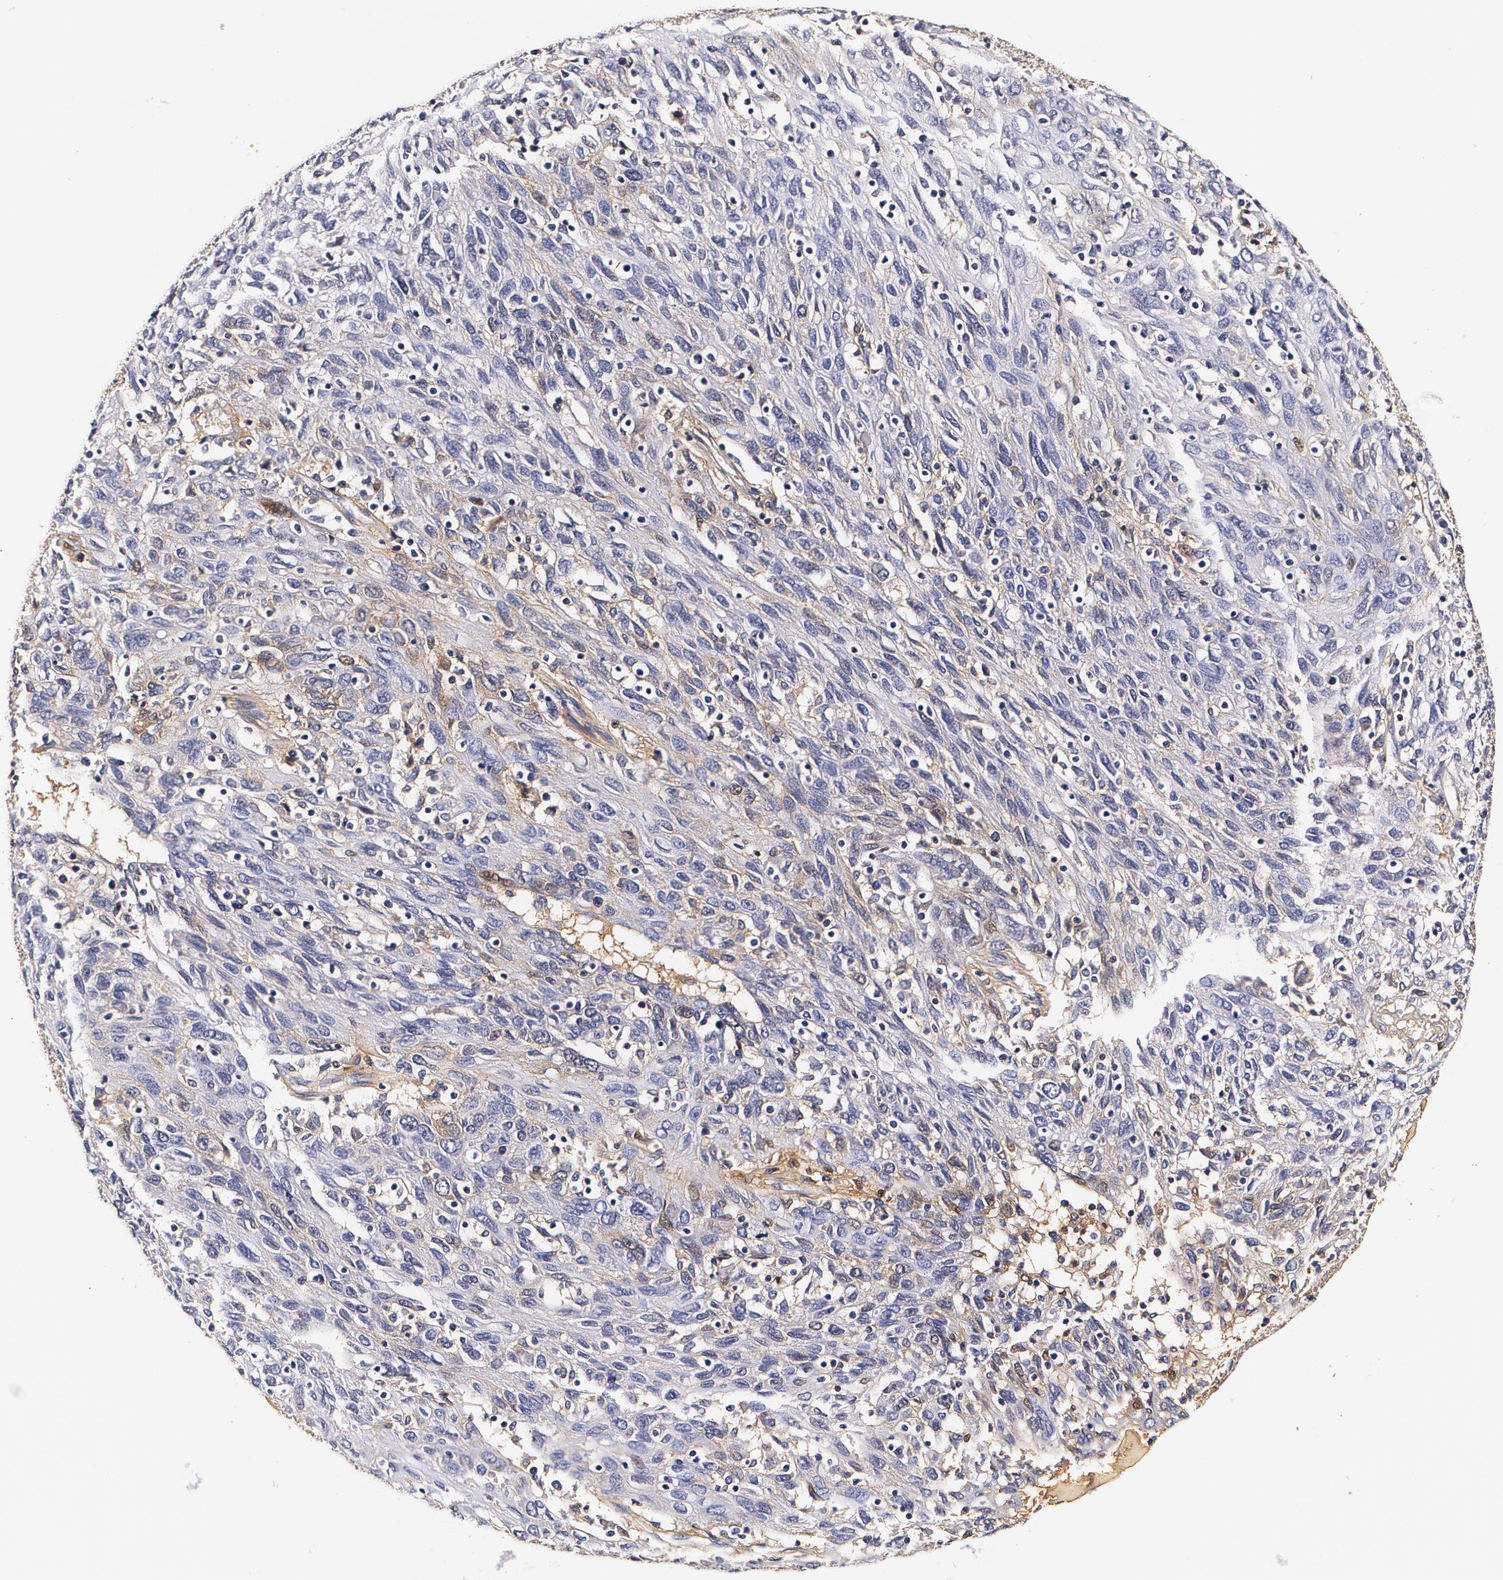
{"staining": {"intensity": "negative", "quantity": "none", "location": "none"}, "tissue": "ovarian cancer", "cell_type": "Tumor cells", "image_type": "cancer", "snomed": [{"axis": "morphology", "description": "Carcinoma, endometroid"}, {"axis": "topography", "description": "Ovary"}], "caption": "Protein analysis of ovarian cancer demonstrates no significant positivity in tumor cells.", "gene": "TTR", "patient": {"sex": "female", "age": 50}}